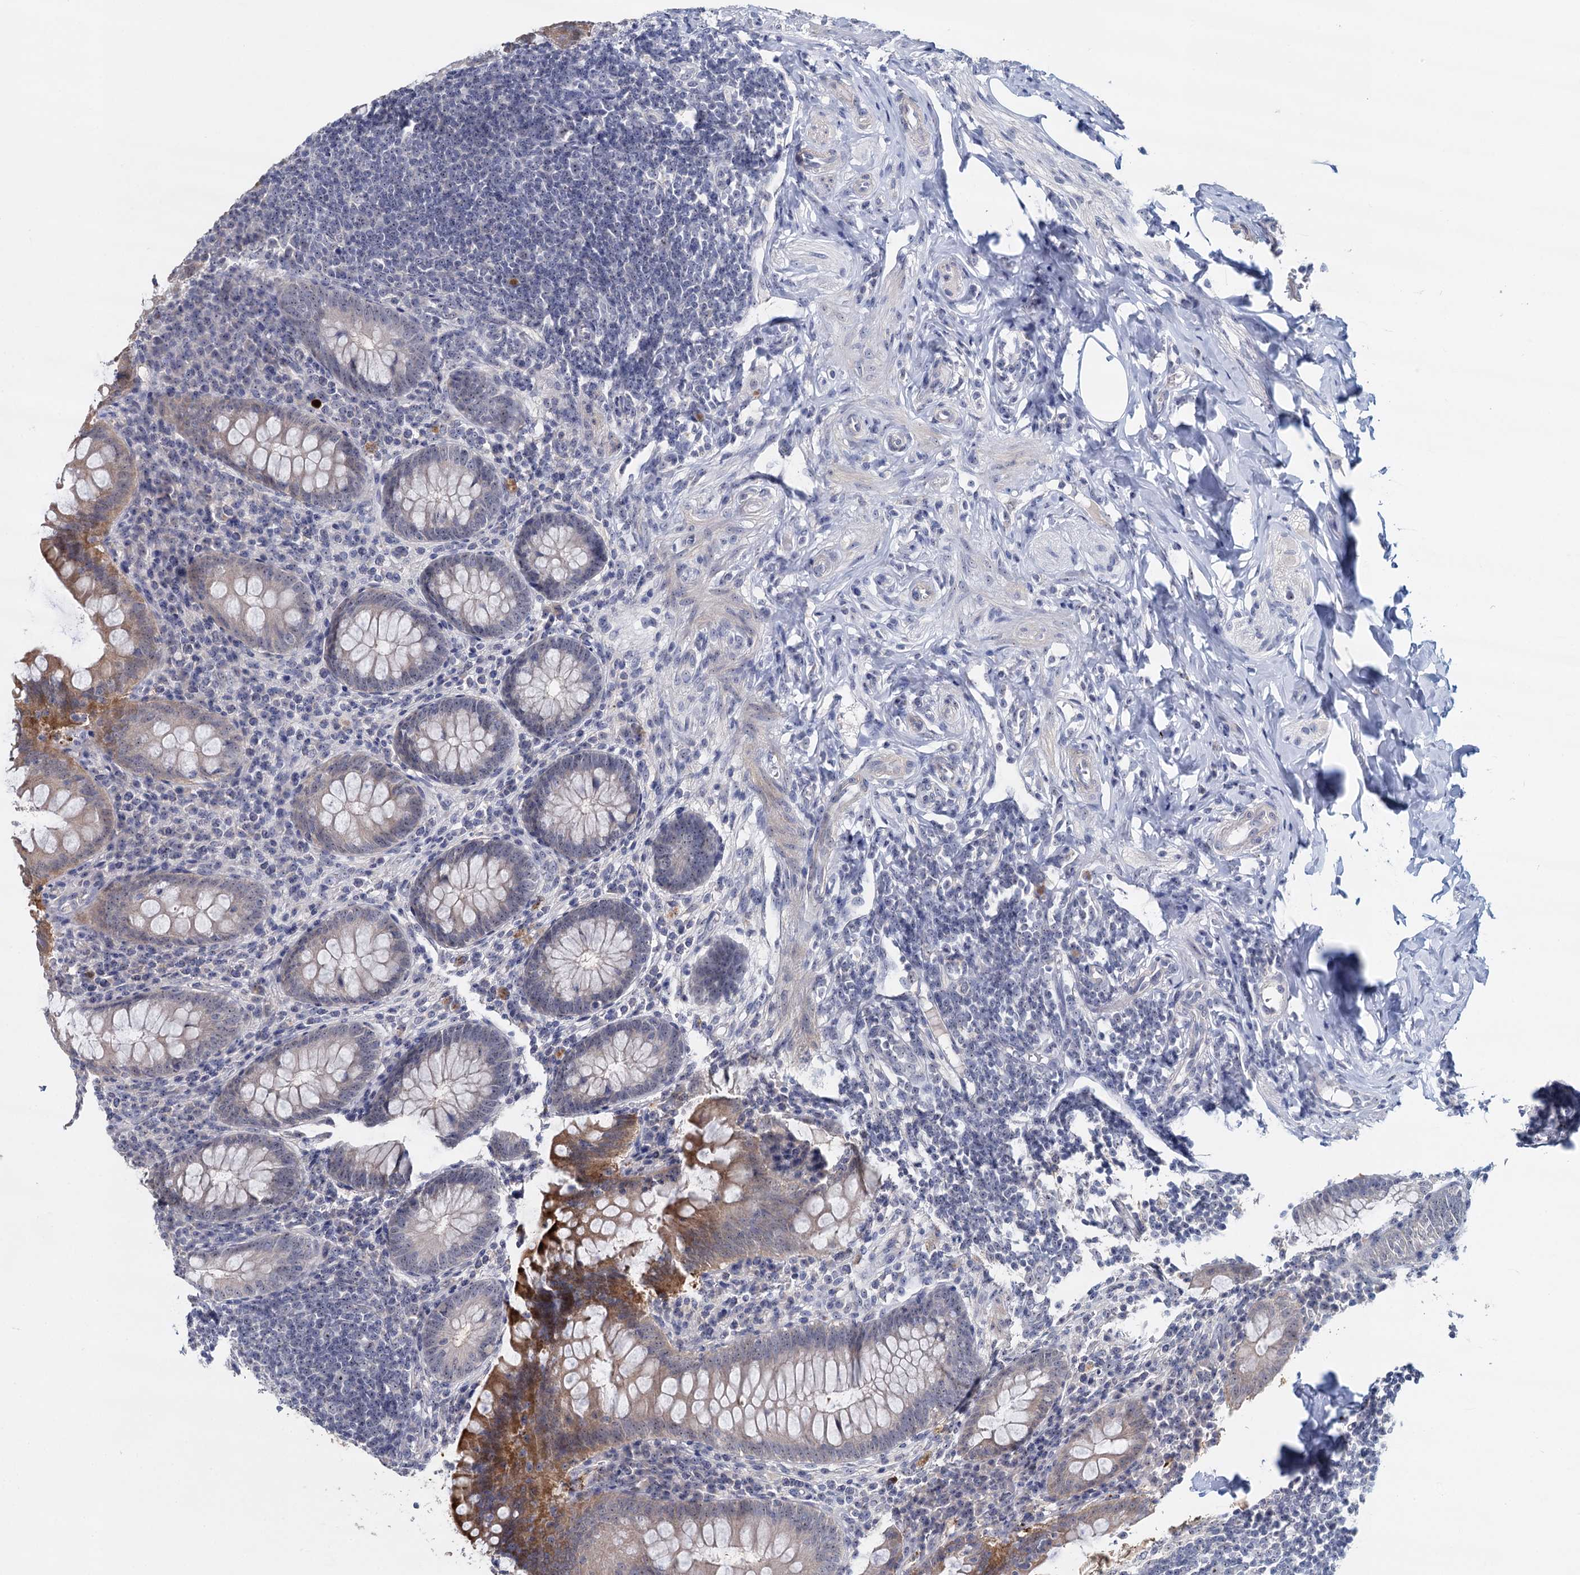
{"staining": {"intensity": "moderate", "quantity": "<25%", "location": "cytoplasmic/membranous"}, "tissue": "appendix", "cell_type": "Glandular cells", "image_type": "normal", "snomed": [{"axis": "morphology", "description": "Normal tissue, NOS"}, {"axis": "topography", "description": "Appendix"}], "caption": "Glandular cells show low levels of moderate cytoplasmic/membranous expression in approximately <25% of cells in unremarkable human appendix. (Brightfield microscopy of DAB IHC at high magnification).", "gene": "SFN", "patient": {"sex": "female", "age": 33}}